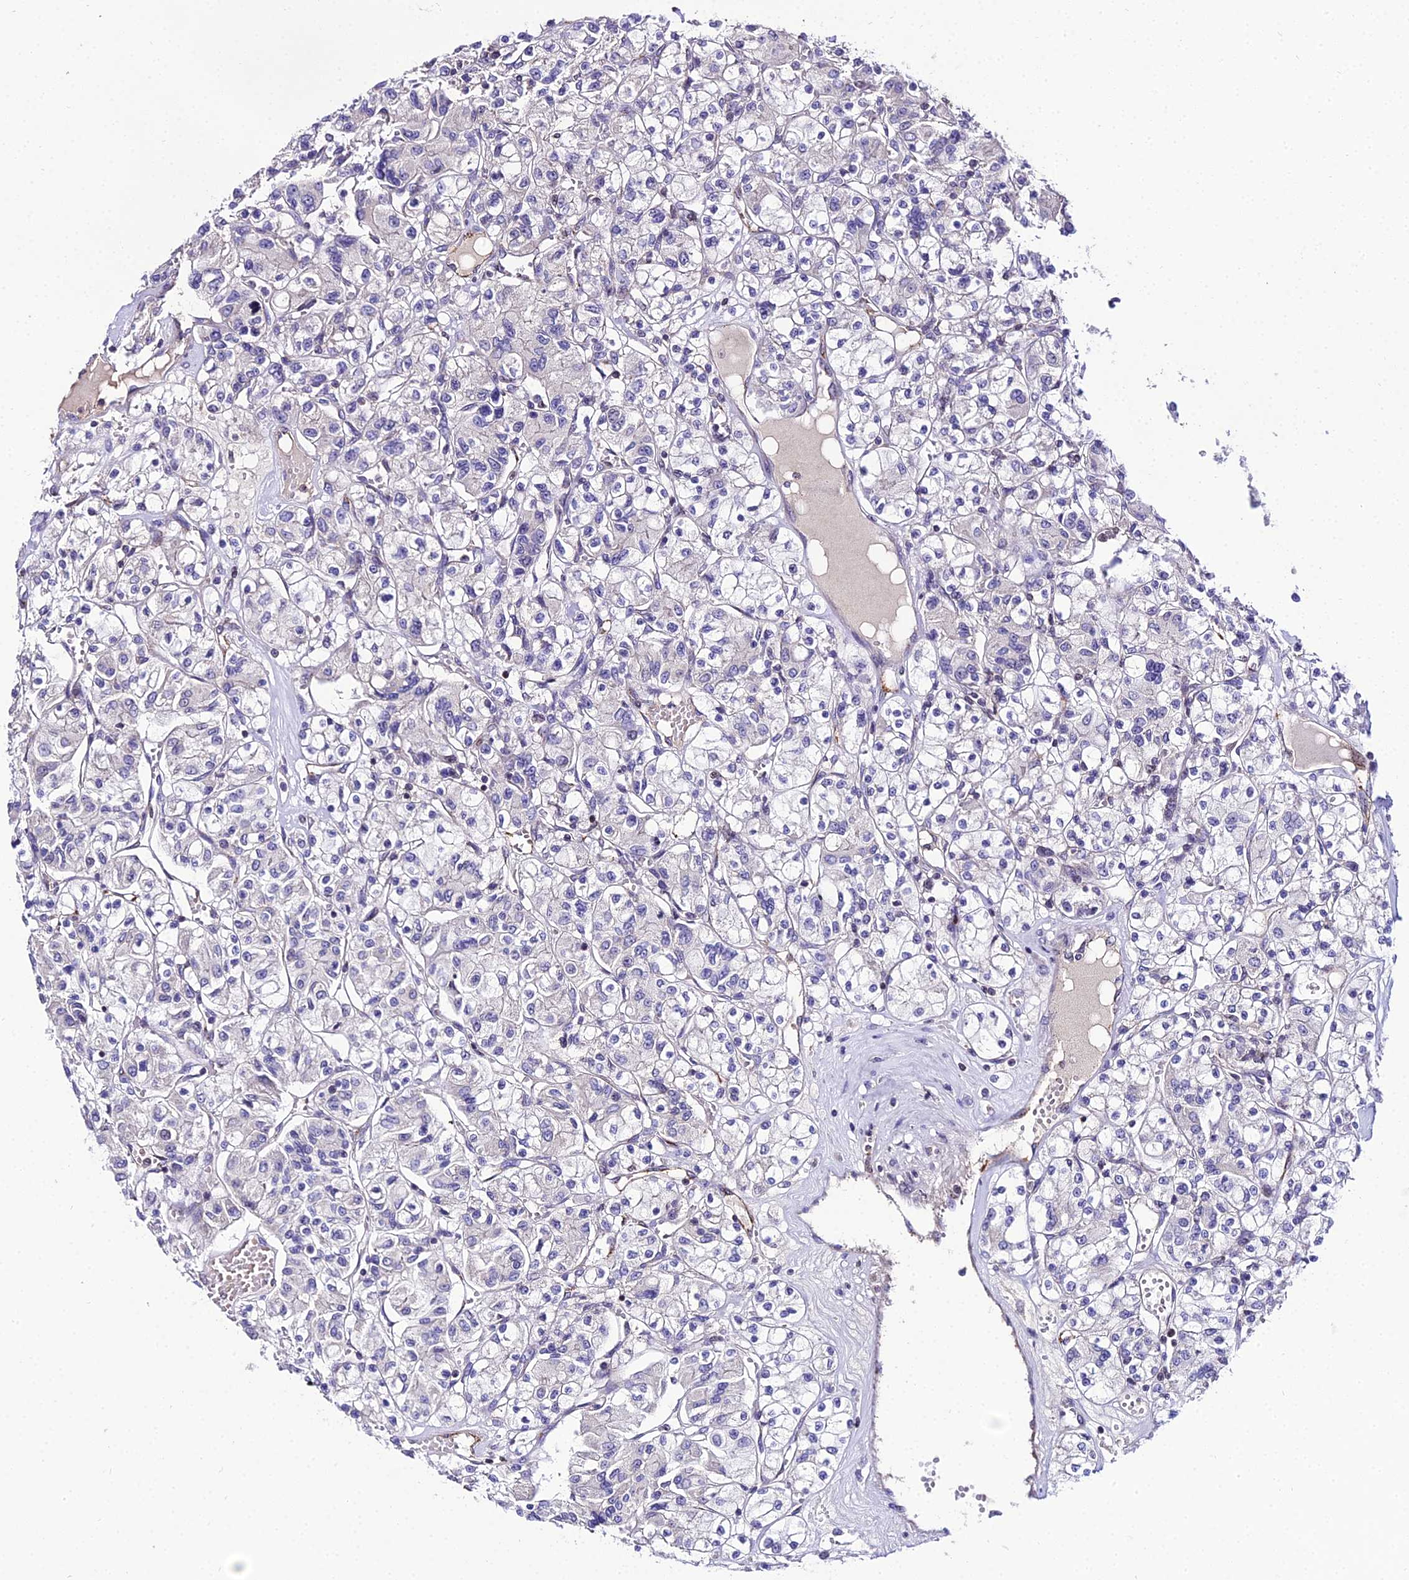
{"staining": {"intensity": "negative", "quantity": "none", "location": "none"}, "tissue": "renal cancer", "cell_type": "Tumor cells", "image_type": "cancer", "snomed": [{"axis": "morphology", "description": "Adenocarcinoma, NOS"}, {"axis": "topography", "description": "Kidney"}], "caption": "Renal cancer was stained to show a protein in brown. There is no significant staining in tumor cells.", "gene": "SHQ1", "patient": {"sex": "female", "age": 59}}